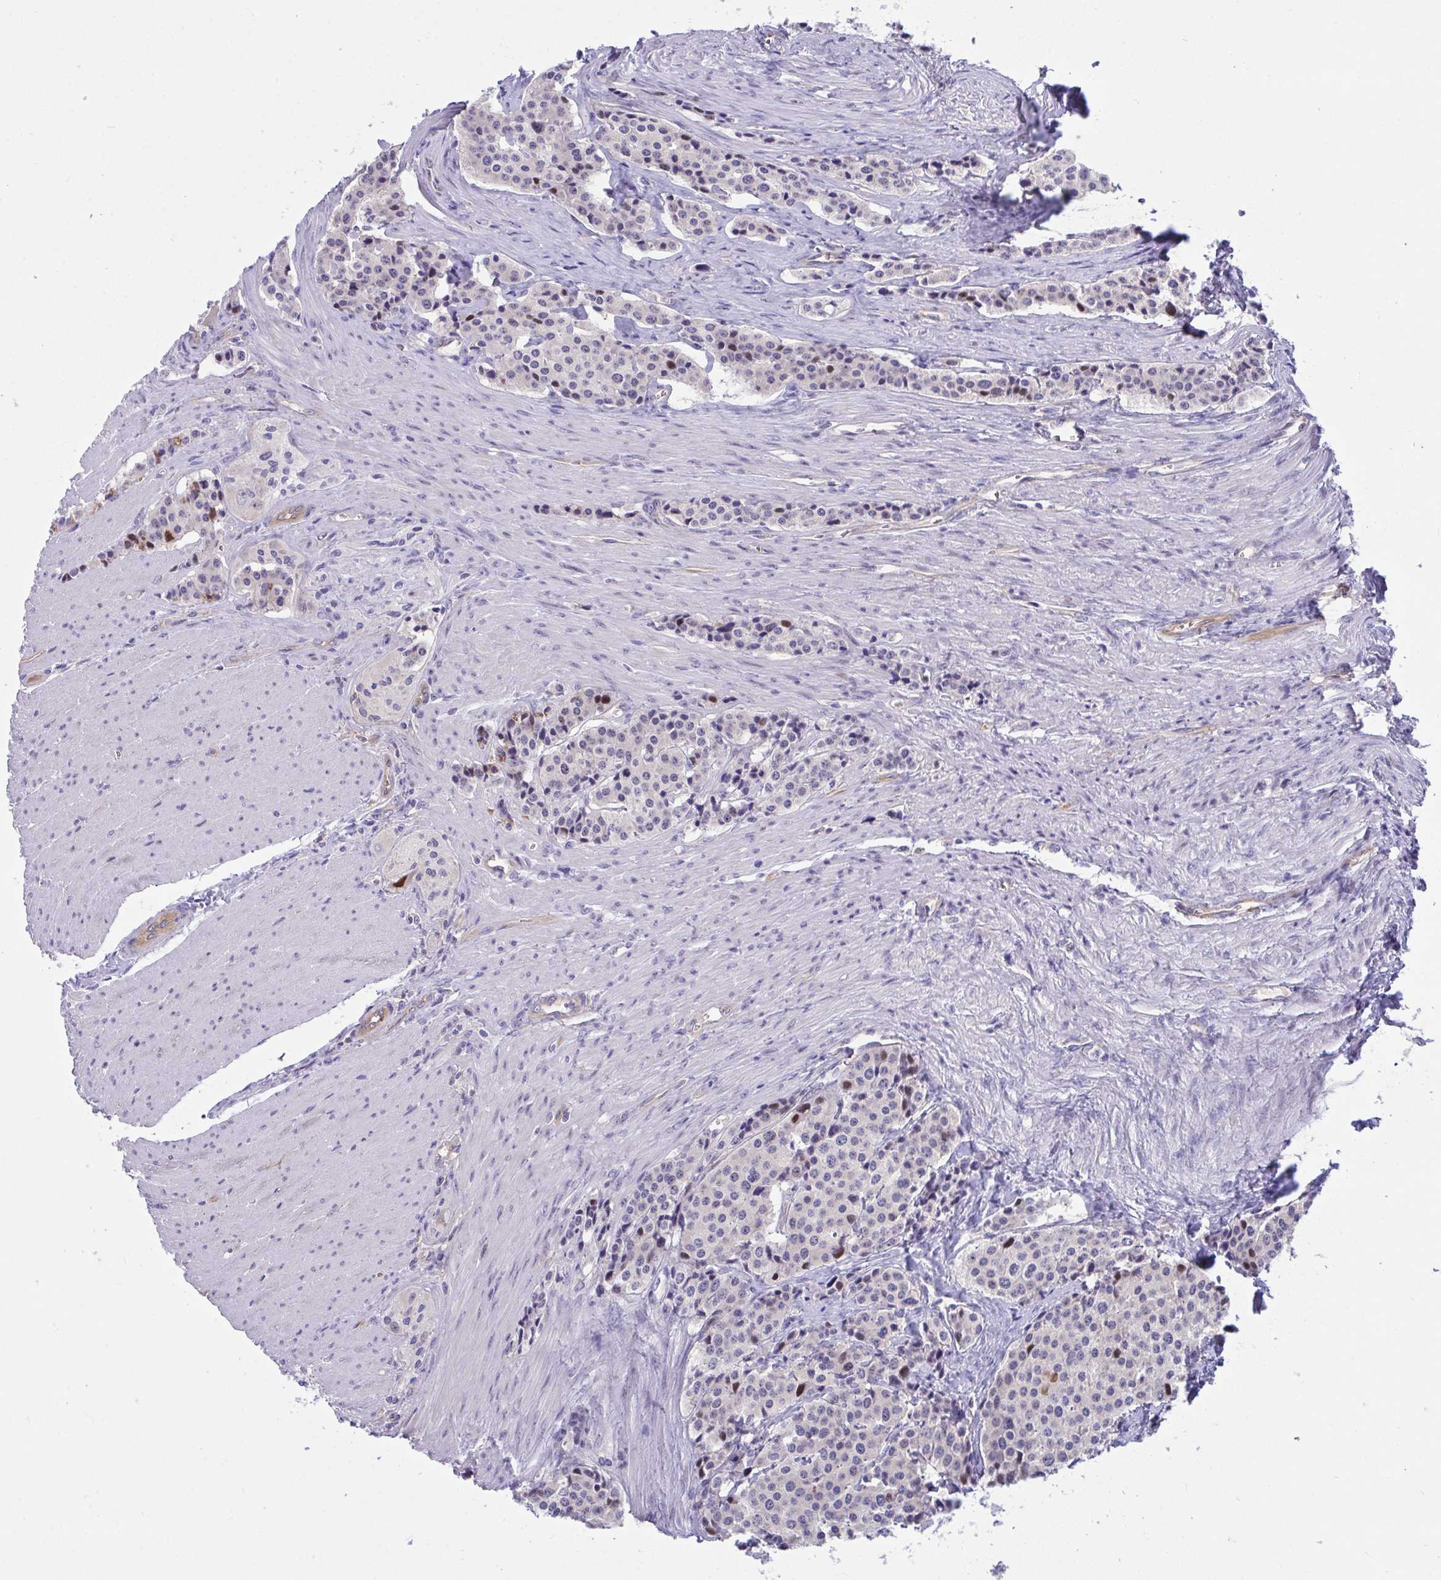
{"staining": {"intensity": "moderate", "quantity": "<25%", "location": "nuclear"}, "tissue": "carcinoid", "cell_type": "Tumor cells", "image_type": "cancer", "snomed": [{"axis": "morphology", "description": "Carcinoid, malignant, NOS"}, {"axis": "topography", "description": "Small intestine"}], "caption": "Tumor cells display low levels of moderate nuclear expression in approximately <25% of cells in carcinoid.", "gene": "CENPQ", "patient": {"sex": "male", "age": 73}}